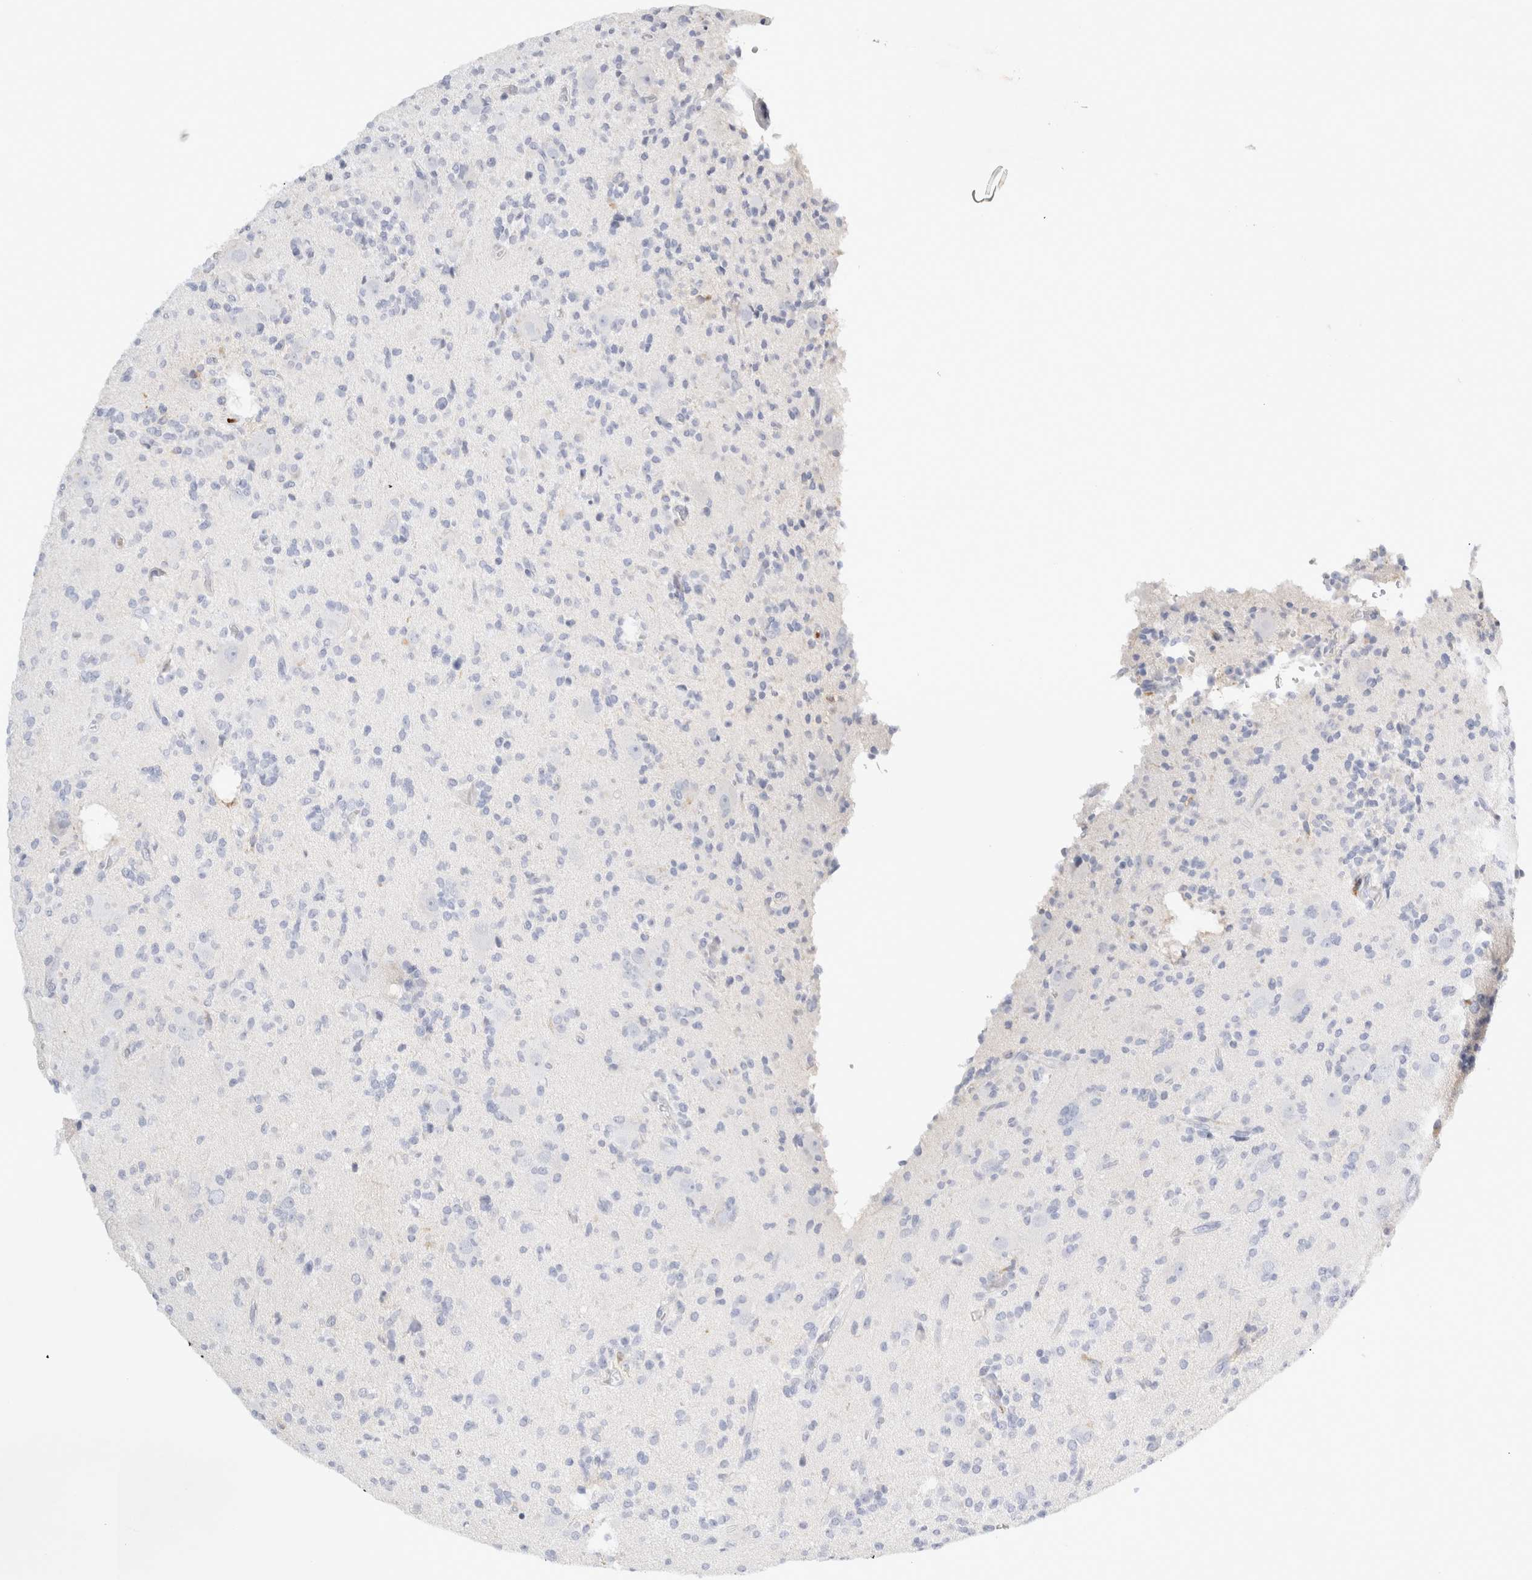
{"staining": {"intensity": "negative", "quantity": "none", "location": "none"}, "tissue": "glioma", "cell_type": "Tumor cells", "image_type": "cancer", "snomed": [{"axis": "morphology", "description": "Glioma, malignant, High grade"}, {"axis": "topography", "description": "Brain"}], "caption": "IHC of human malignant glioma (high-grade) demonstrates no positivity in tumor cells.", "gene": "FGL2", "patient": {"sex": "male", "age": 34}}